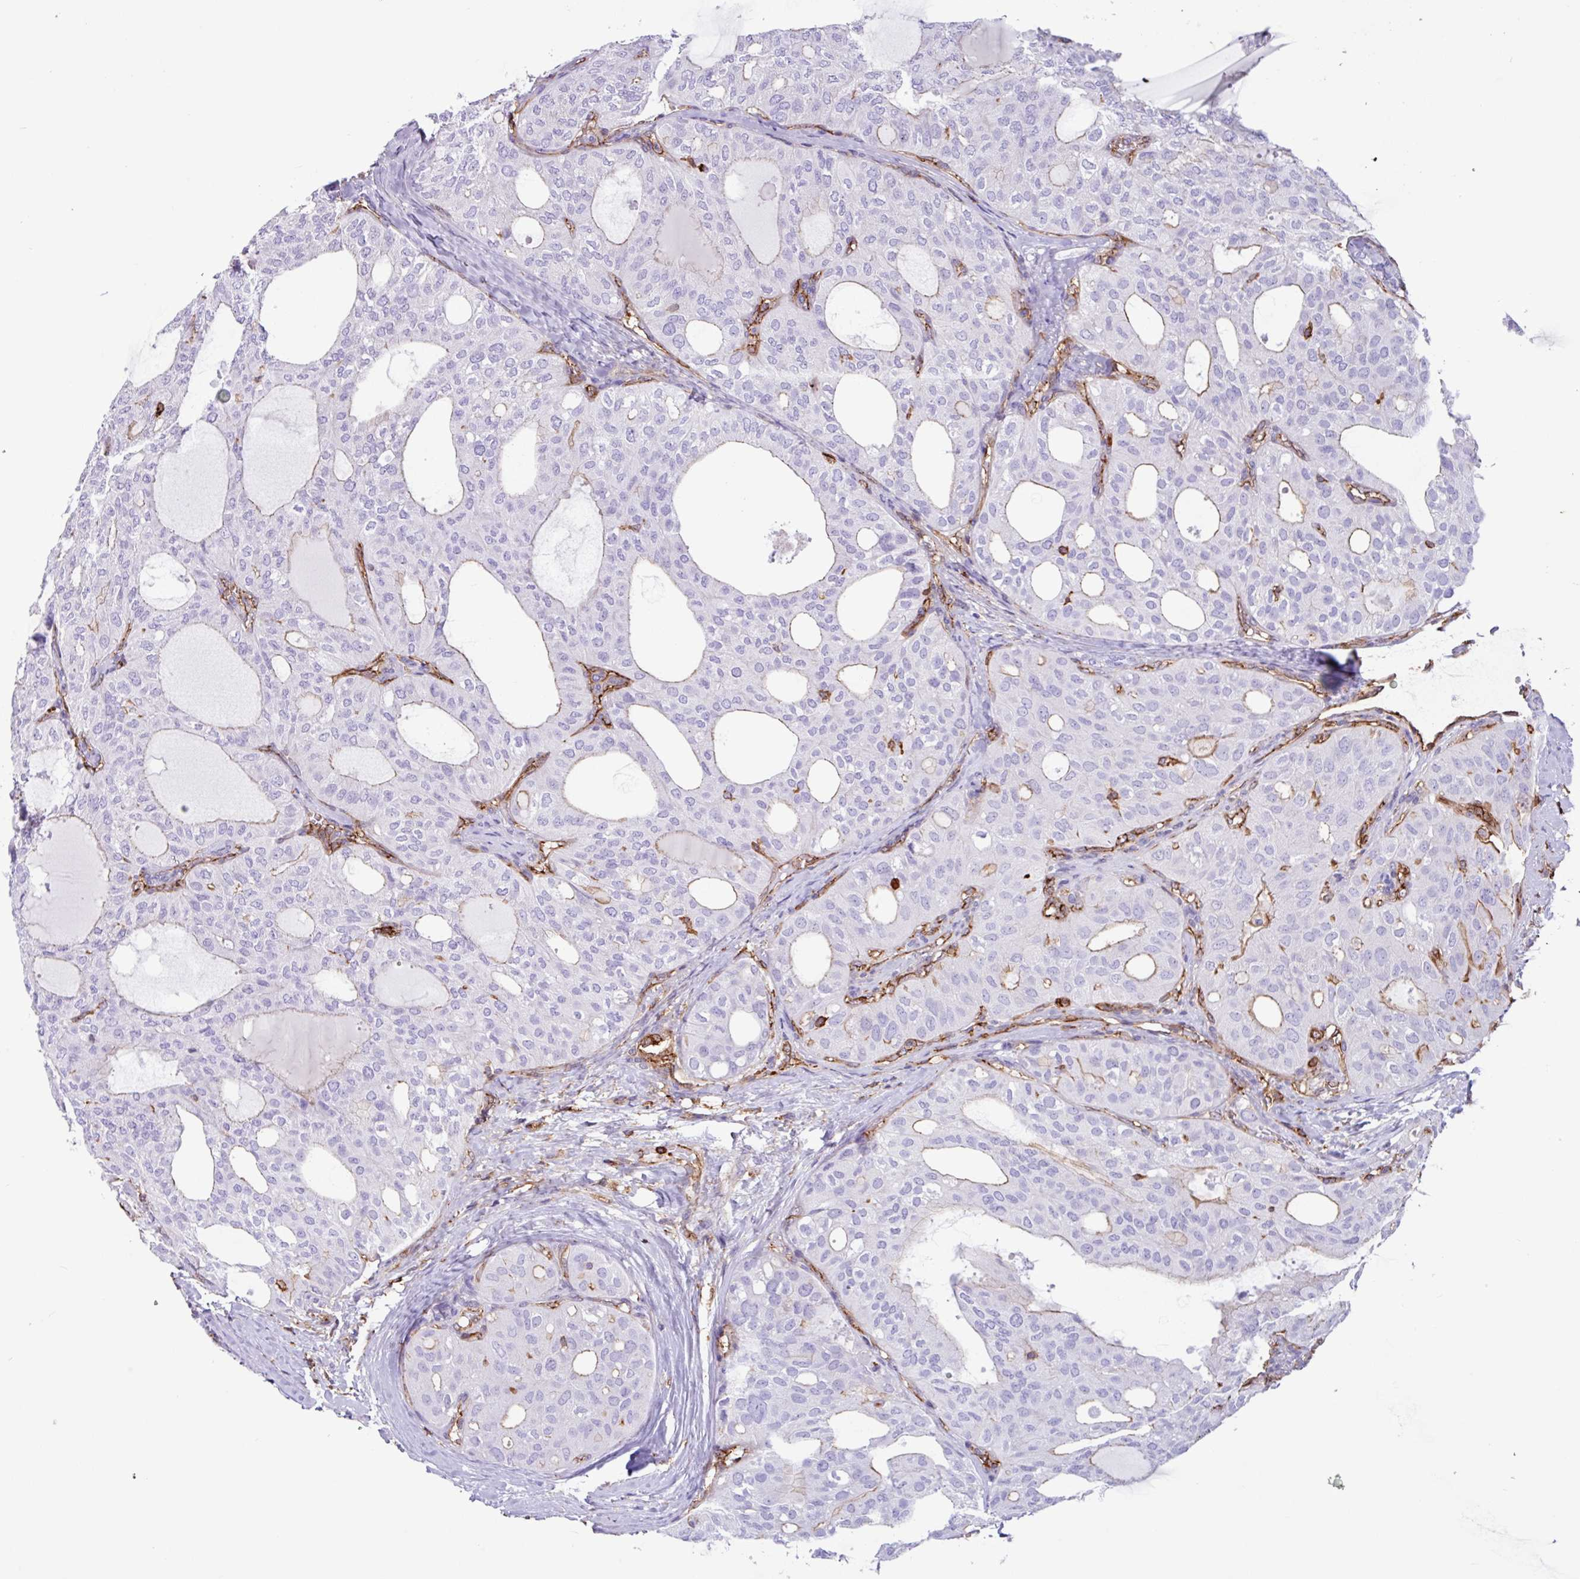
{"staining": {"intensity": "negative", "quantity": "none", "location": "none"}, "tissue": "thyroid cancer", "cell_type": "Tumor cells", "image_type": "cancer", "snomed": [{"axis": "morphology", "description": "Follicular adenoma carcinoma, NOS"}, {"axis": "topography", "description": "Thyroid gland"}], "caption": "Immunohistochemical staining of human thyroid cancer (follicular adenoma carcinoma) exhibits no significant expression in tumor cells.", "gene": "PPP1R18", "patient": {"sex": "male", "age": 75}}